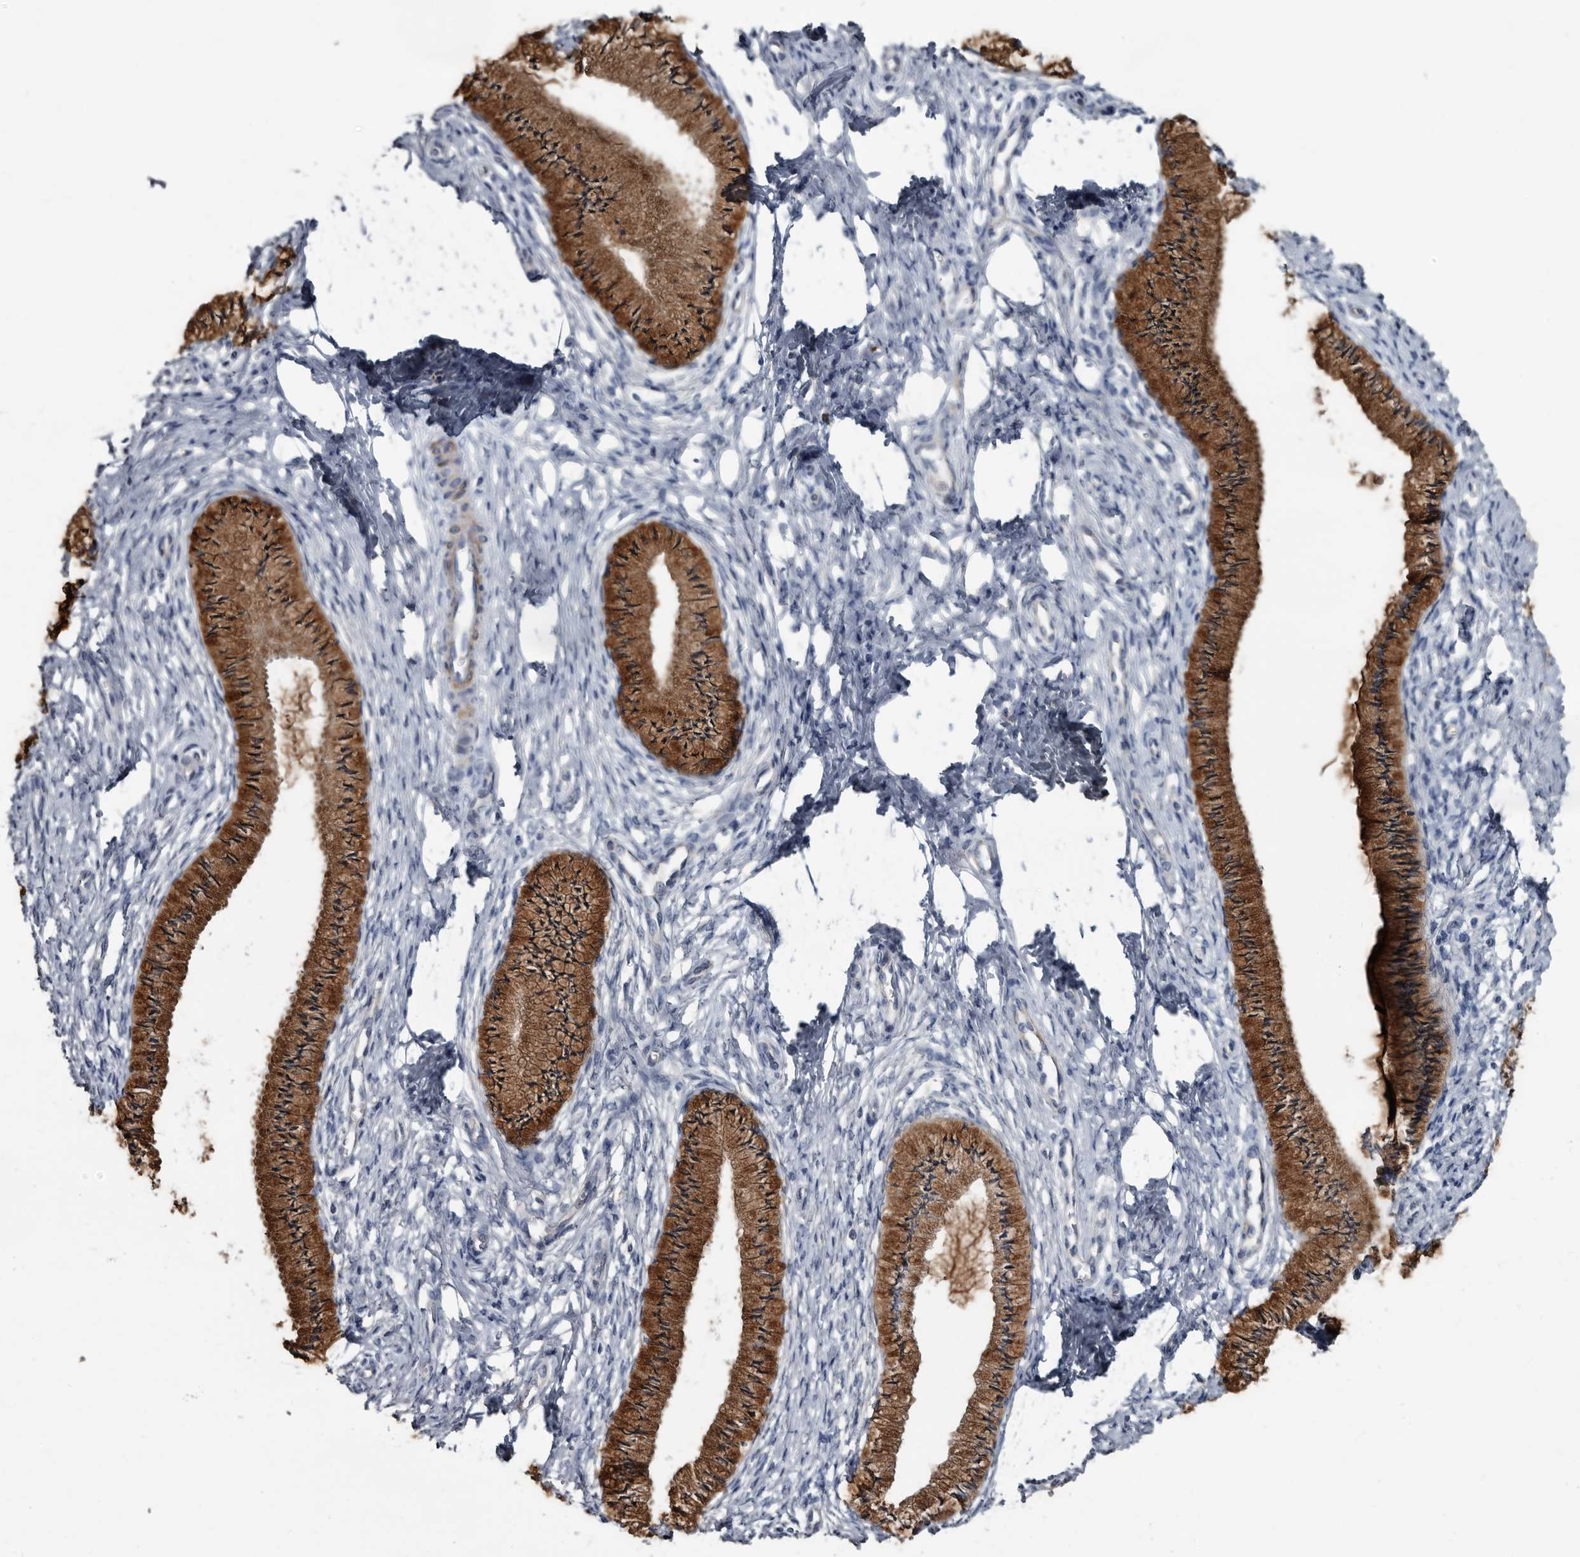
{"staining": {"intensity": "strong", "quantity": ">75%", "location": "cytoplasmic/membranous"}, "tissue": "cervix", "cell_type": "Glandular cells", "image_type": "normal", "snomed": [{"axis": "morphology", "description": "Normal tissue, NOS"}, {"axis": "topography", "description": "Cervix"}], "caption": "Immunohistochemistry (IHC) (DAB (3,3'-diaminobenzidine)) staining of normal cervix exhibits strong cytoplasmic/membranous protein expression in about >75% of glandular cells. (DAB = brown stain, brightfield microscopy at high magnification).", "gene": "IARS1", "patient": {"sex": "female", "age": 36}}